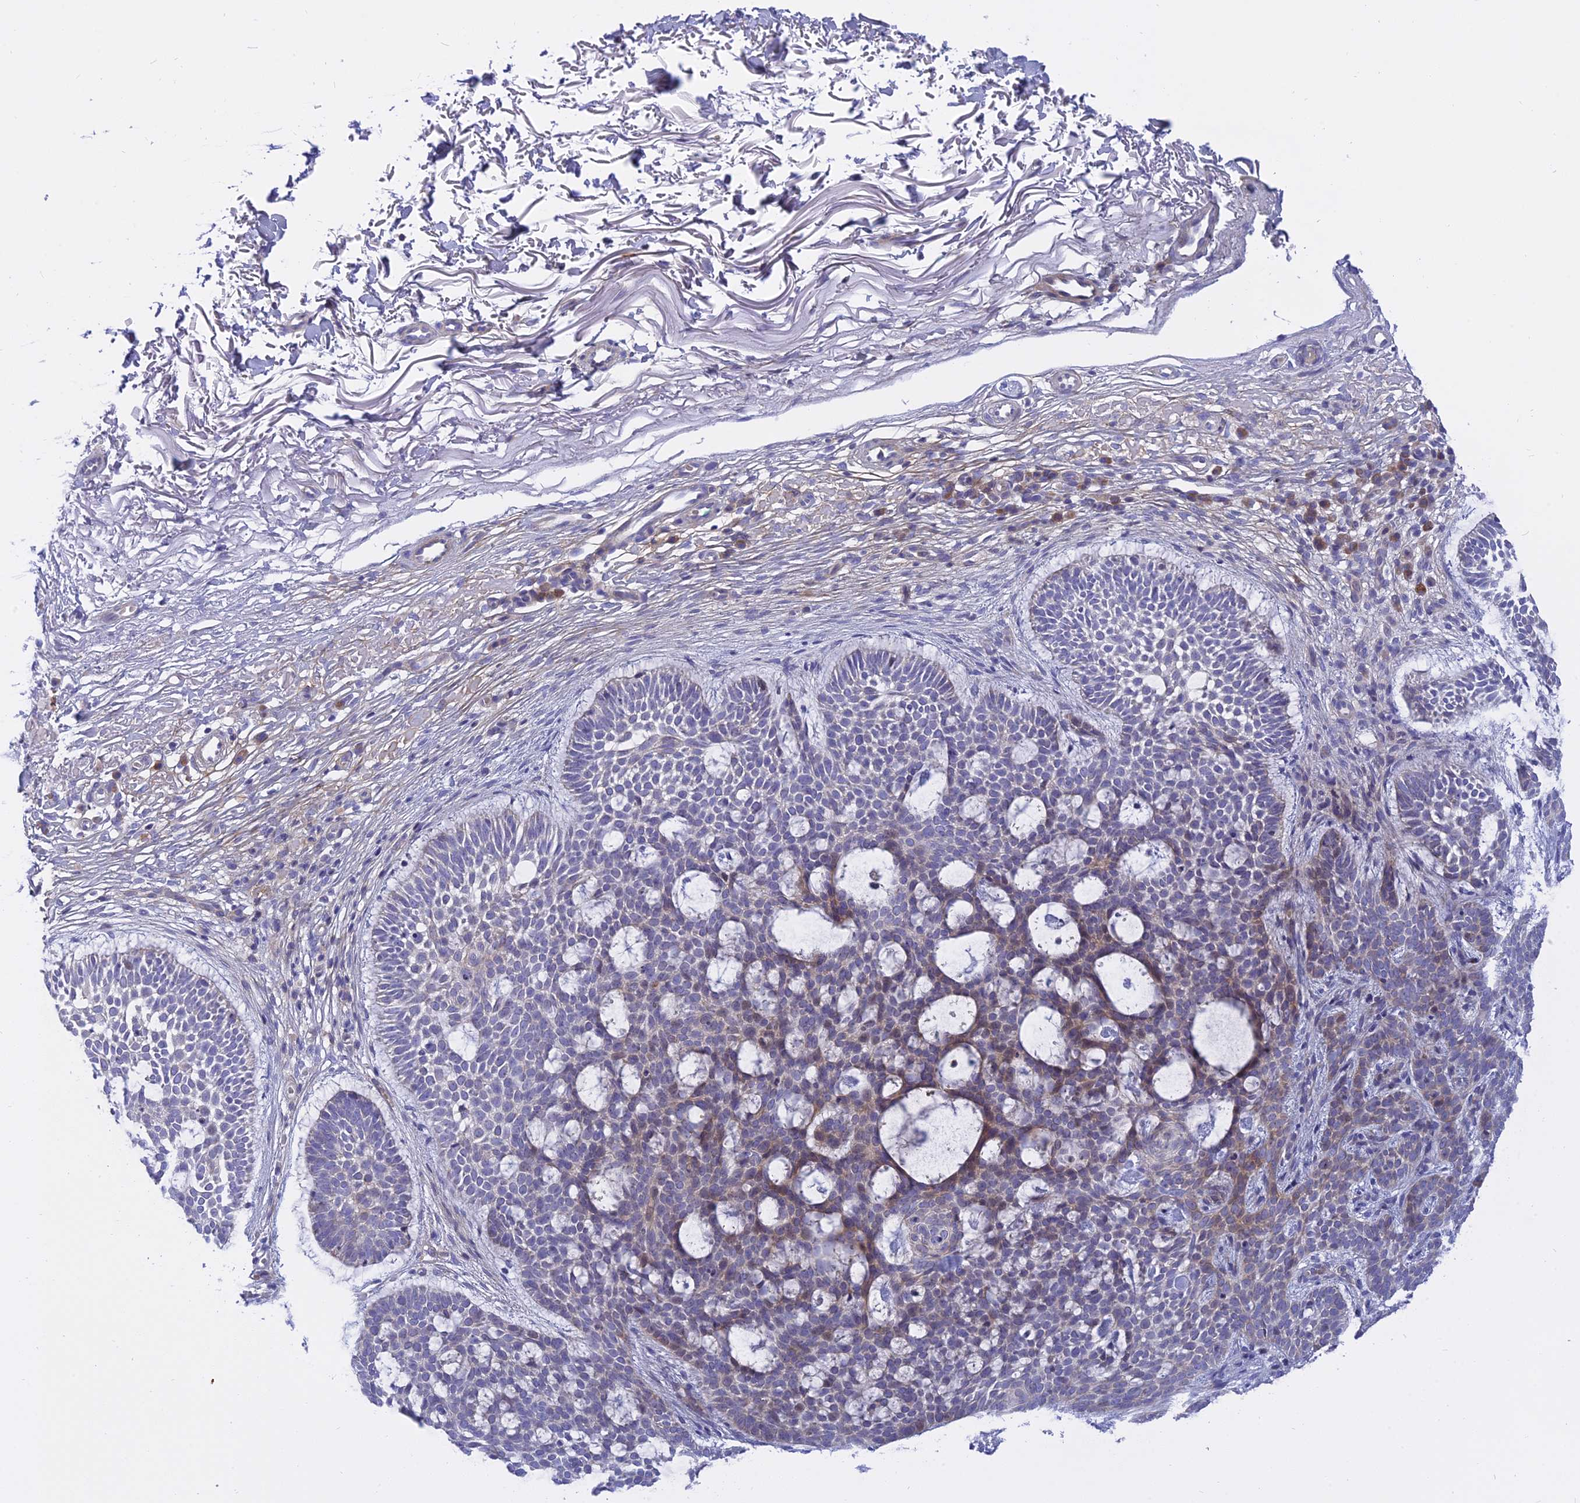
{"staining": {"intensity": "weak", "quantity": "<25%", "location": "cytoplasmic/membranous"}, "tissue": "skin cancer", "cell_type": "Tumor cells", "image_type": "cancer", "snomed": [{"axis": "morphology", "description": "Basal cell carcinoma"}, {"axis": "topography", "description": "Skin"}], "caption": "Skin cancer stained for a protein using immunohistochemistry exhibits no positivity tumor cells.", "gene": "MBD3L1", "patient": {"sex": "male", "age": 85}}